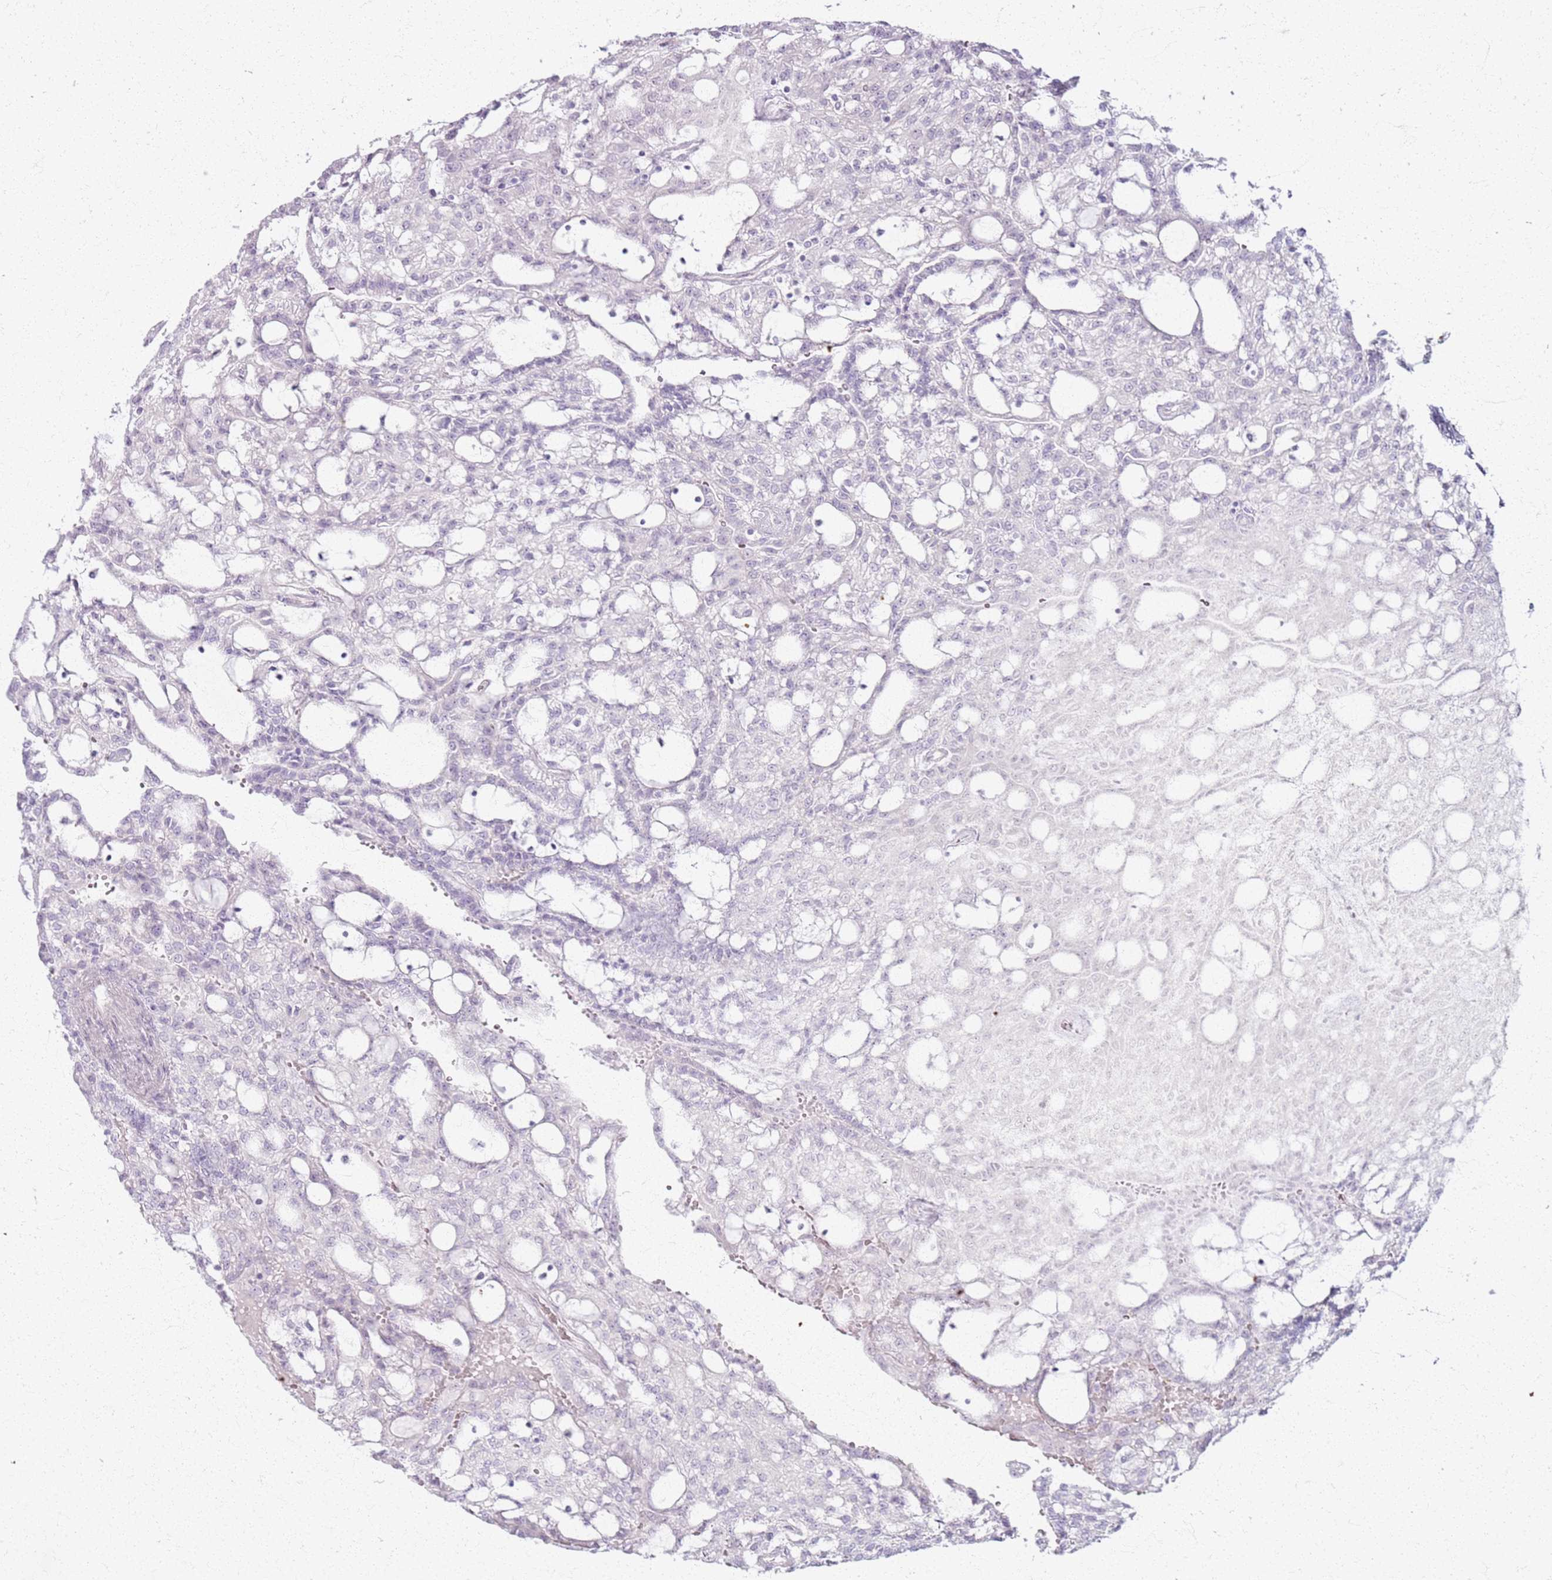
{"staining": {"intensity": "negative", "quantity": "none", "location": "none"}, "tissue": "renal cancer", "cell_type": "Tumor cells", "image_type": "cancer", "snomed": [{"axis": "morphology", "description": "Adenocarcinoma, NOS"}, {"axis": "topography", "description": "Kidney"}], "caption": "IHC photomicrograph of neoplastic tissue: renal cancer (adenocarcinoma) stained with DAB reveals no significant protein positivity in tumor cells. (DAB (3,3'-diaminobenzidine) immunohistochemistry (IHC) with hematoxylin counter stain).", "gene": "CSRP3", "patient": {"sex": "male", "age": 63}}